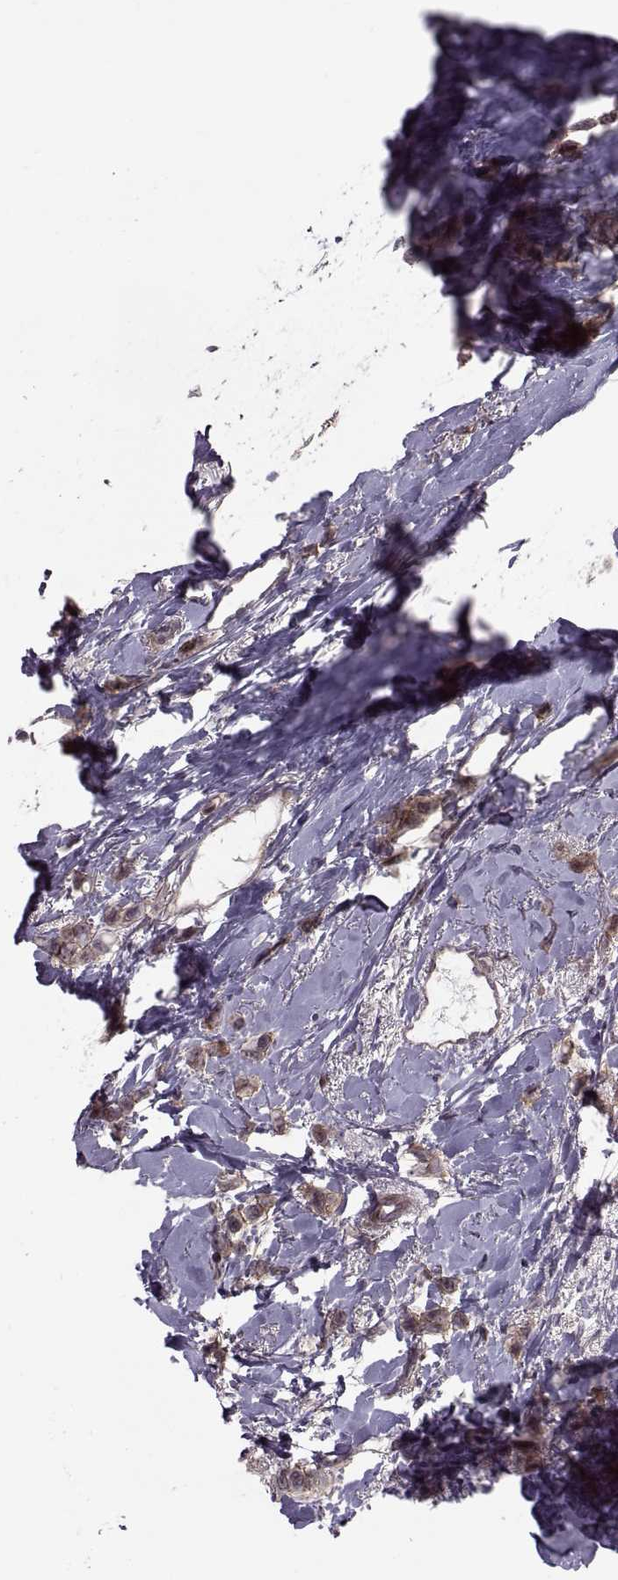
{"staining": {"intensity": "weak", "quantity": ">75%", "location": "cytoplasmic/membranous"}, "tissue": "breast cancer", "cell_type": "Tumor cells", "image_type": "cancer", "snomed": [{"axis": "morphology", "description": "Lobular carcinoma"}, {"axis": "topography", "description": "Breast"}], "caption": "Tumor cells exhibit low levels of weak cytoplasmic/membranous expression in about >75% of cells in human lobular carcinoma (breast). (DAB (3,3'-diaminobenzidine) IHC with brightfield microscopy, high magnification).", "gene": "ODF3", "patient": {"sex": "female", "age": 66}}